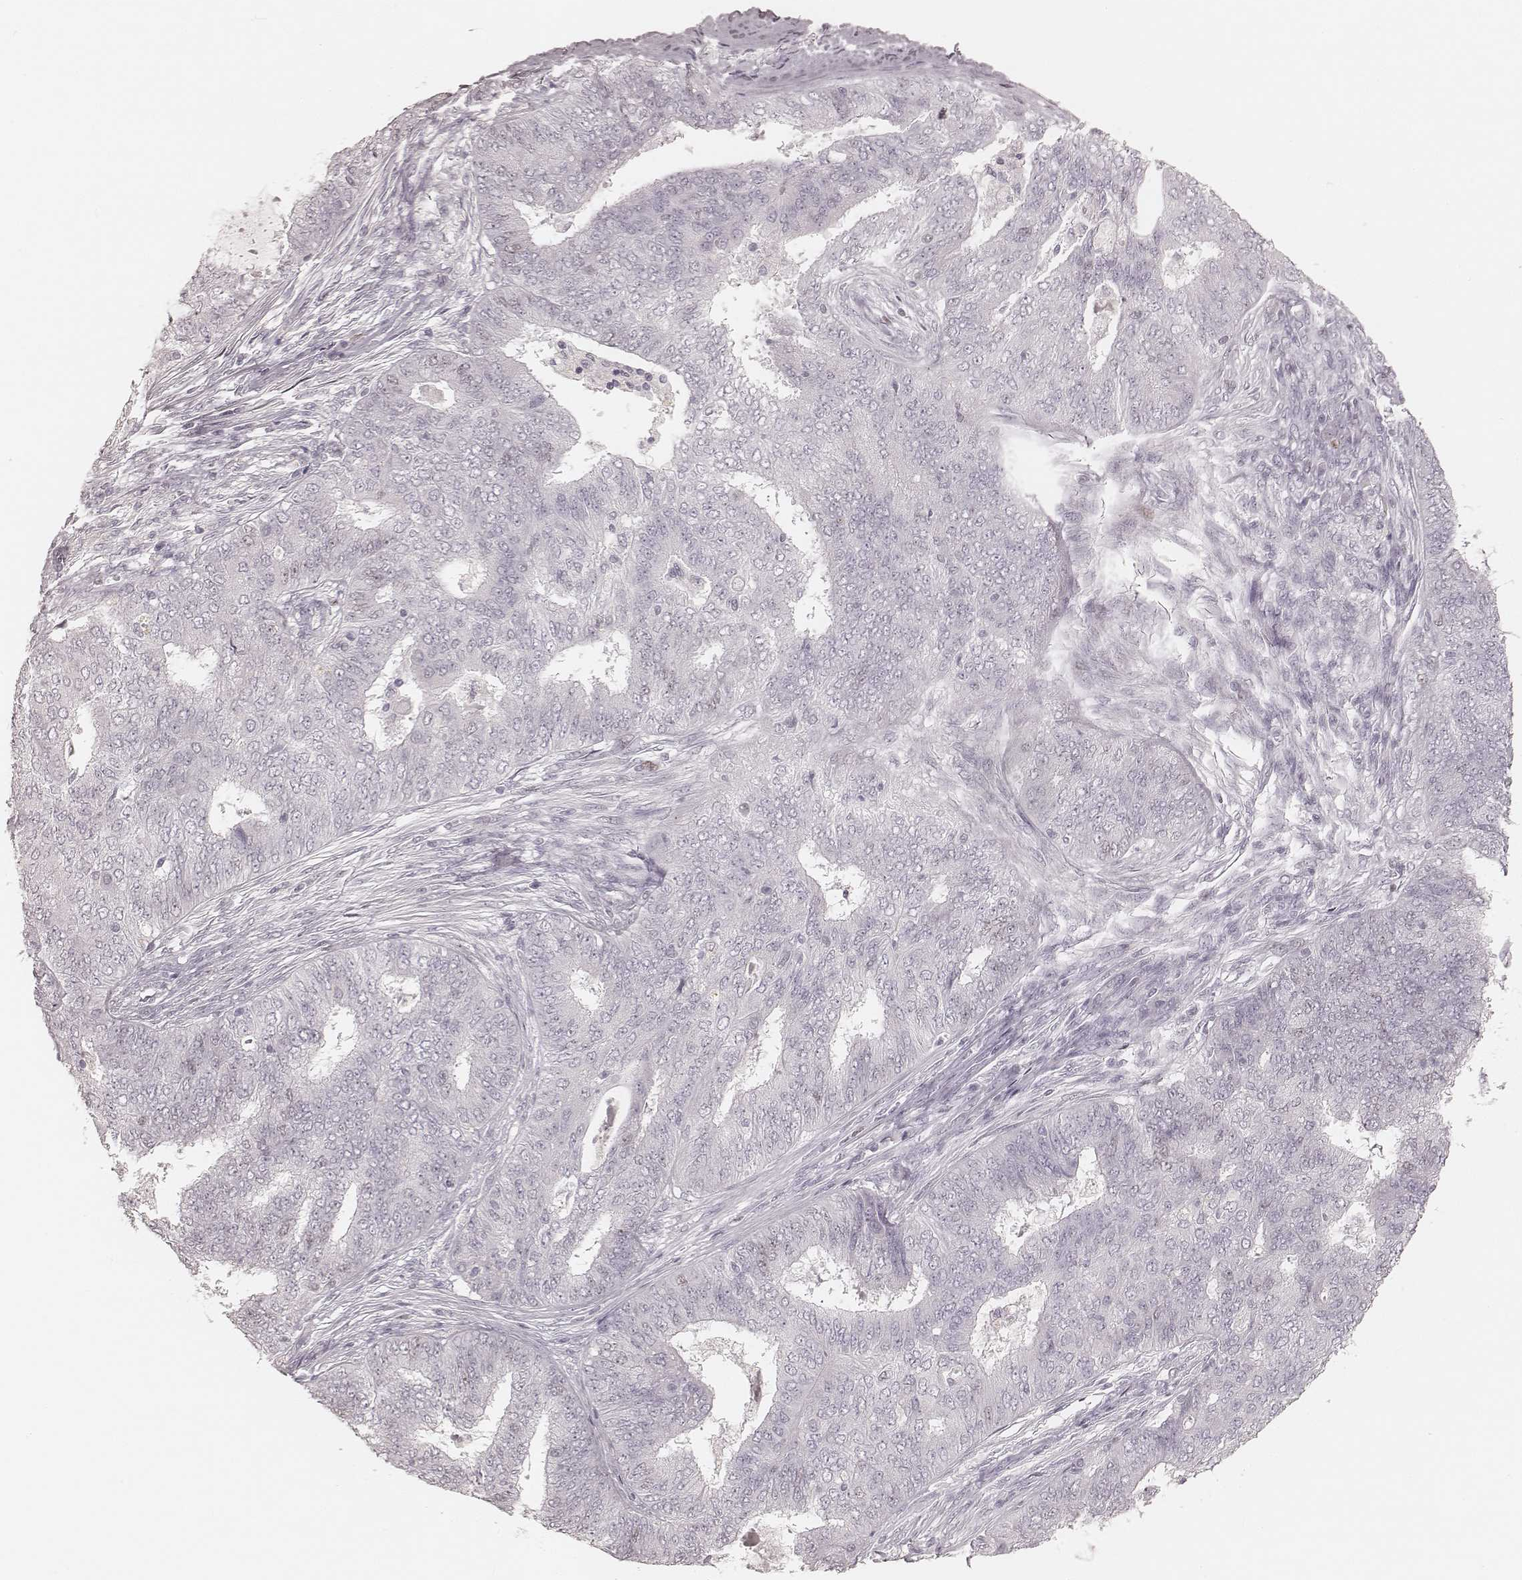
{"staining": {"intensity": "negative", "quantity": "none", "location": "none"}, "tissue": "endometrial cancer", "cell_type": "Tumor cells", "image_type": "cancer", "snomed": [{"axis": "morphology", "description": "Adenocarcinoma, NOS"}, {"axis": "topography", "description": "Endometrium"}], "caption": "Immunohistochemical staining of endometrial cancer (adenocarcinoma) shows no significant positivity in tumor cells. The staining was performed using DAB to visualize the protein expression in brown, while the nuclei were stained in blue with hematoxylin (Magnification: 20x).", "gene": "TEX37", "patient": {"sex": "female", "age": 62}}